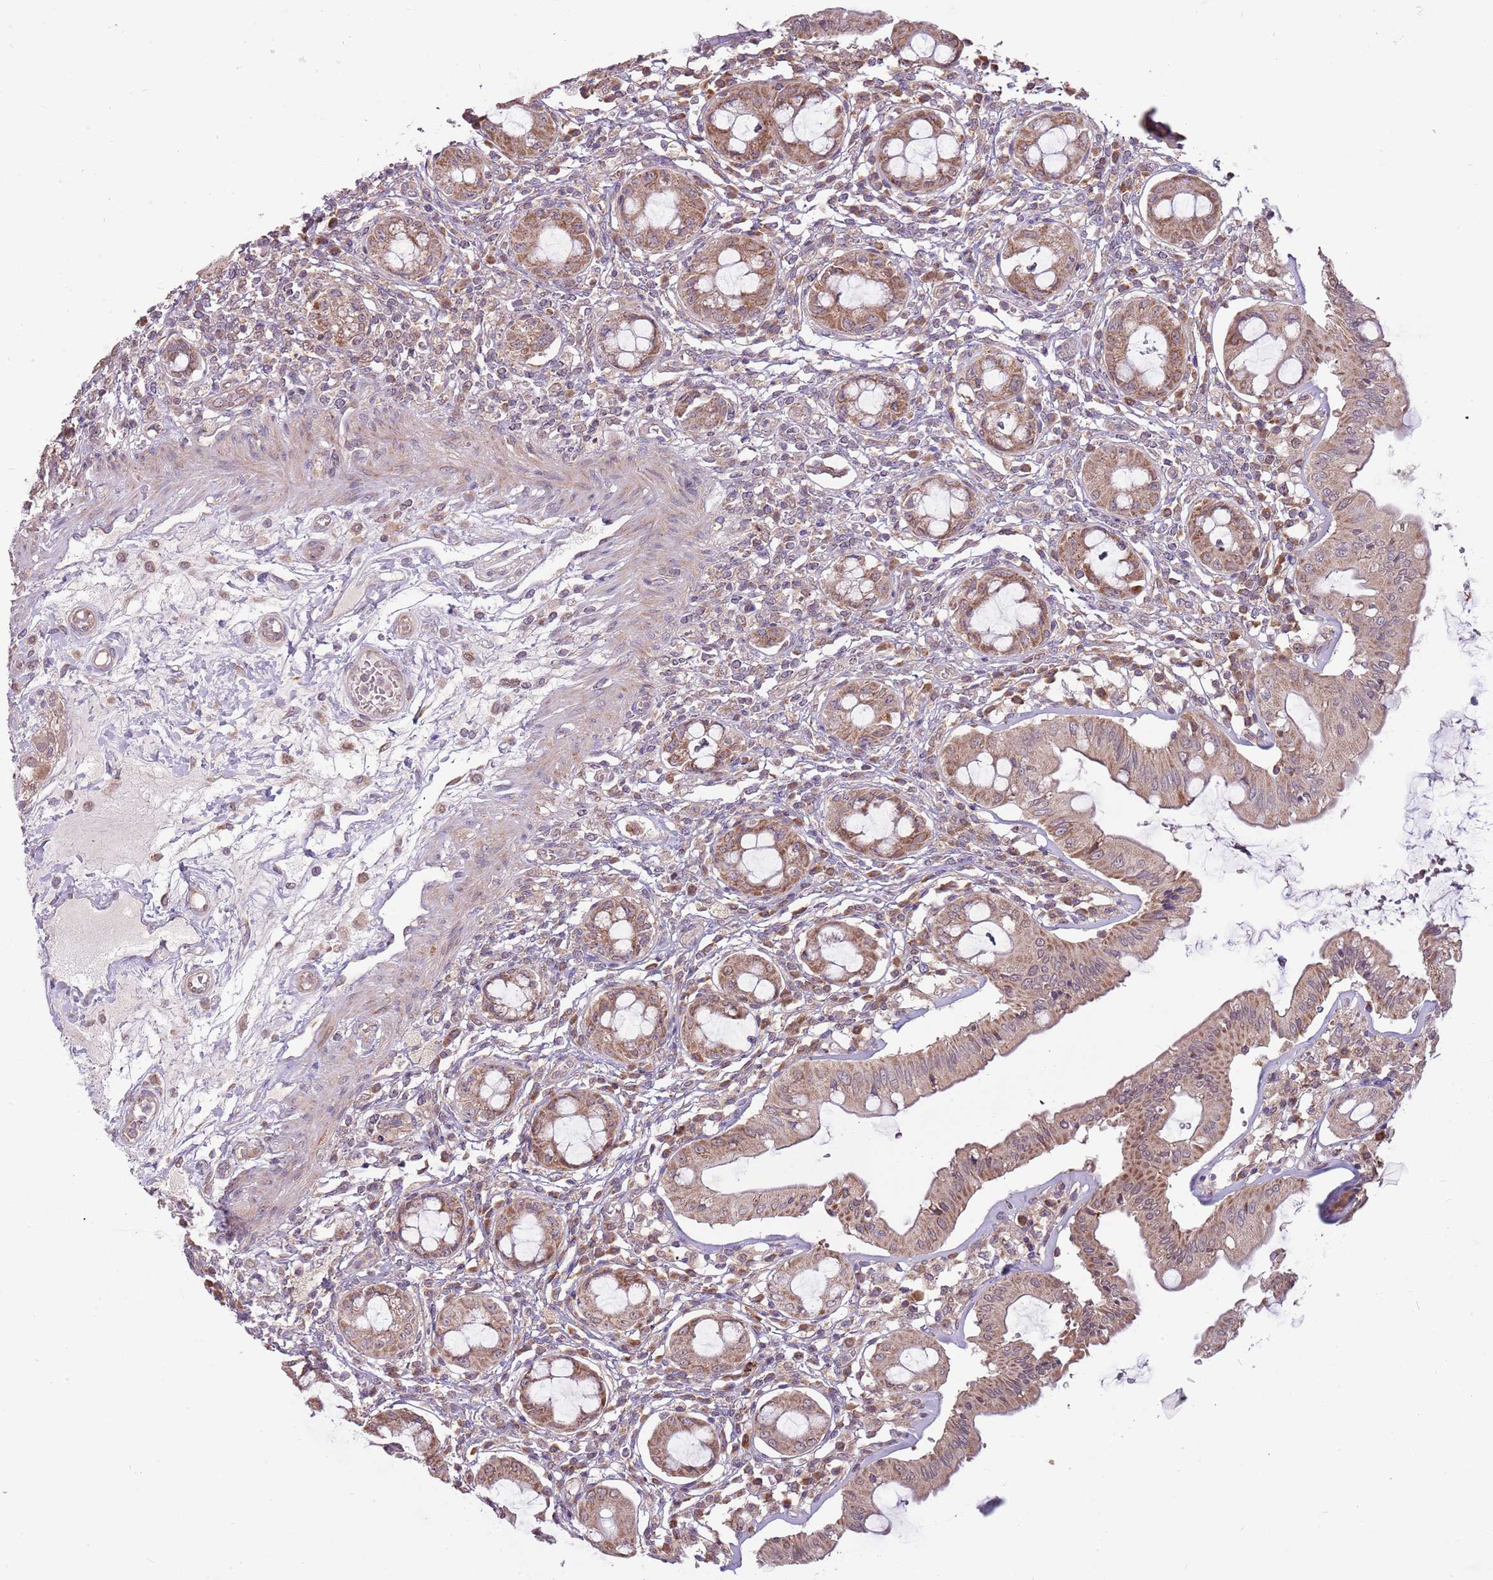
{"staining": {"intensity": "moderate", "quantity": ">75%", "location": "cytoplasmic/membranous"}, "tissue": "rectum", "cell_type": "Glandular cells", "image_type": "normal", "snomed": [{"axis": "morphology", "description": "Normal tissue, NOS"}, {"axis": "topography", "description": "Rectum"}], "caption": "Immunohistochemical staining of normal human rectum demonstrates >75% levels of moderate cytoplasmic/membranous protein staining in about >75% of glandular cells.", "gene": "RNF181", "patient": {"sex": "female", "age": 57}}